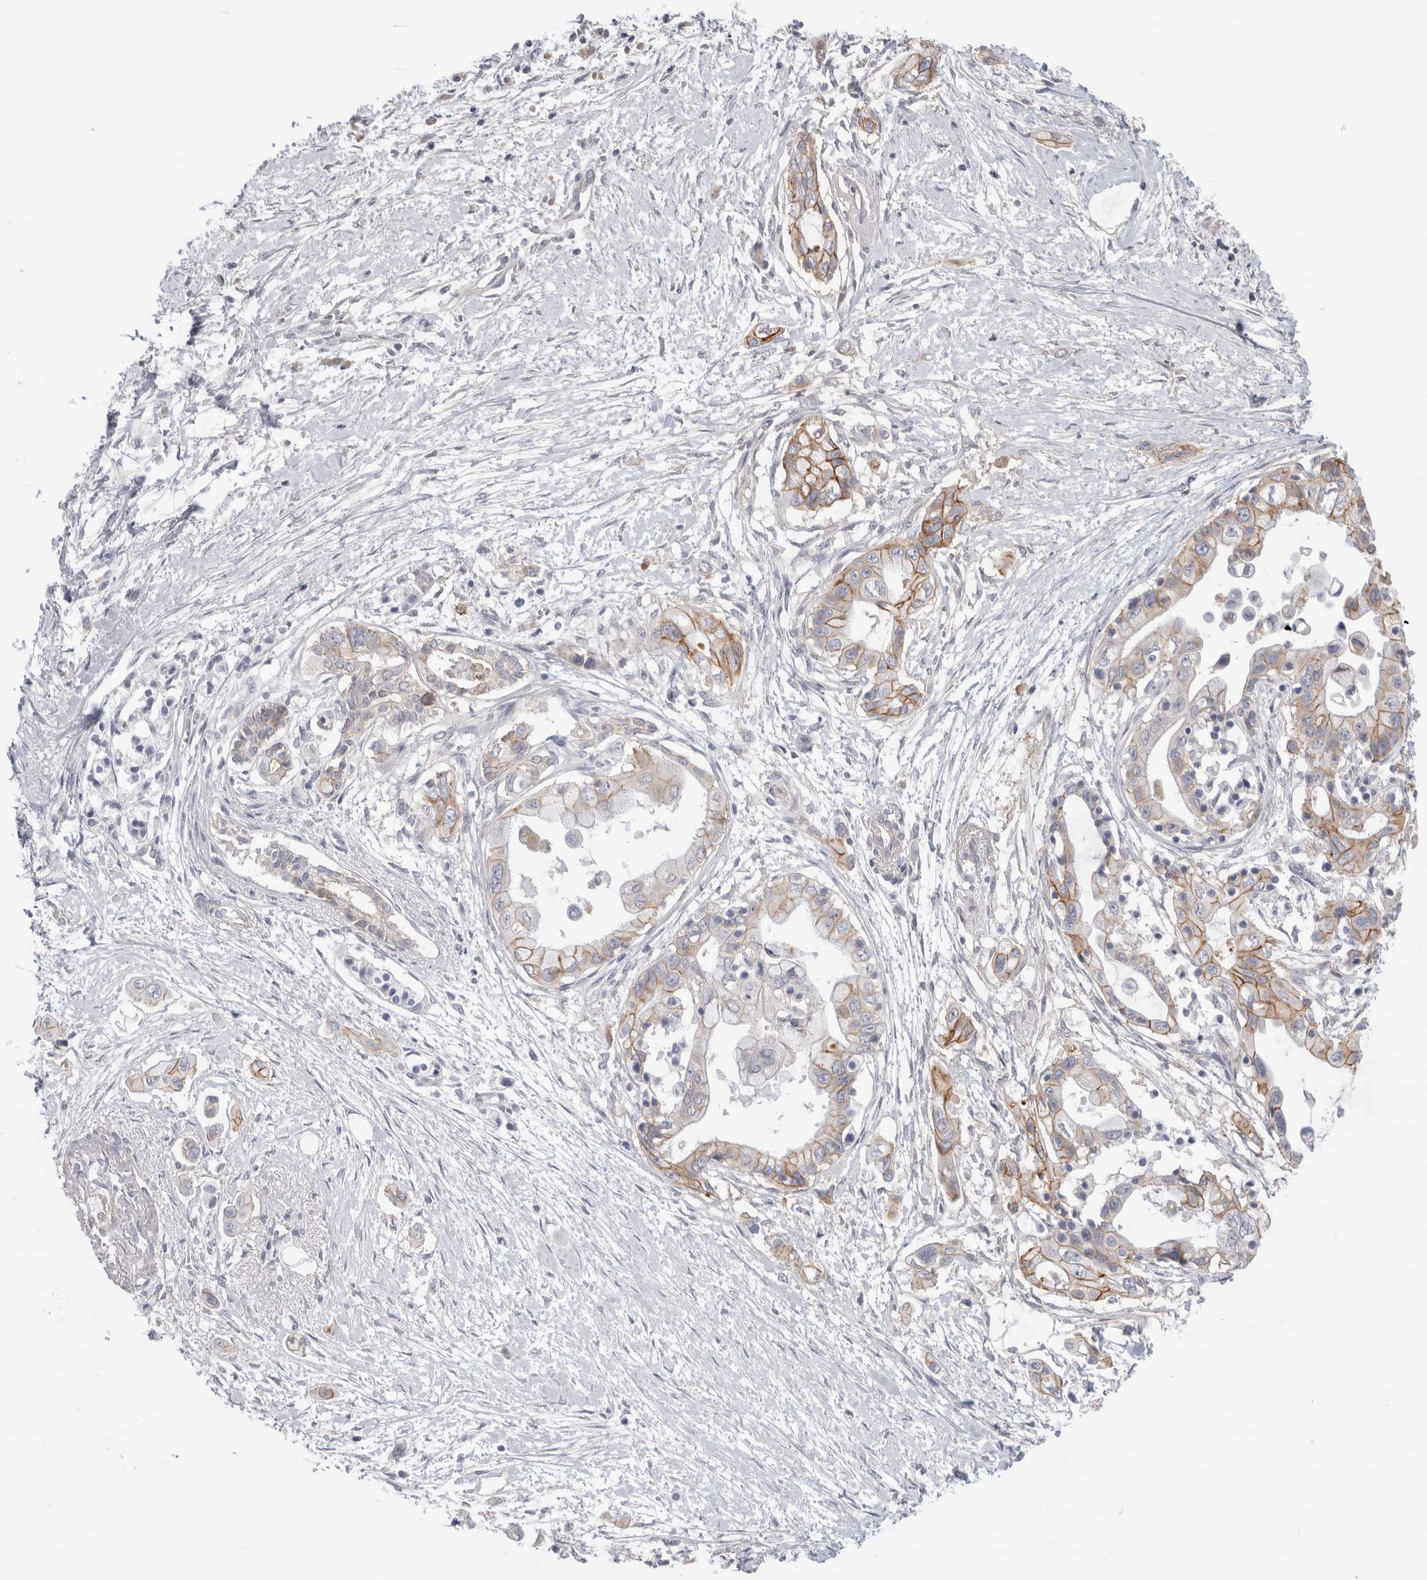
{"staining": {"intensity": "moderate", "quantity": "25%-75%", "location": "cytoplasmic/membranous"}, "tissue": "pancreatic cancer", "cell_type": "Tumor cells", "image_type": "cancer", "snomed": [{"axis": "morphology", "description": "Adenocarcinoma, NOS"}, {"axis": "topography", "description": "Pancreas"}], "caption": "Adenocarcinoma (pancreatic) stained with DAB immunohistochemistry demonstrates medium levels of moderate cytoplasmic/membranous expression in approximately 25%-75% of tumor cells. (IHC, brightfield microscopy, high magnification).", "gene": "VANGL1", "patient": {"sex": "male", "age": 59}}